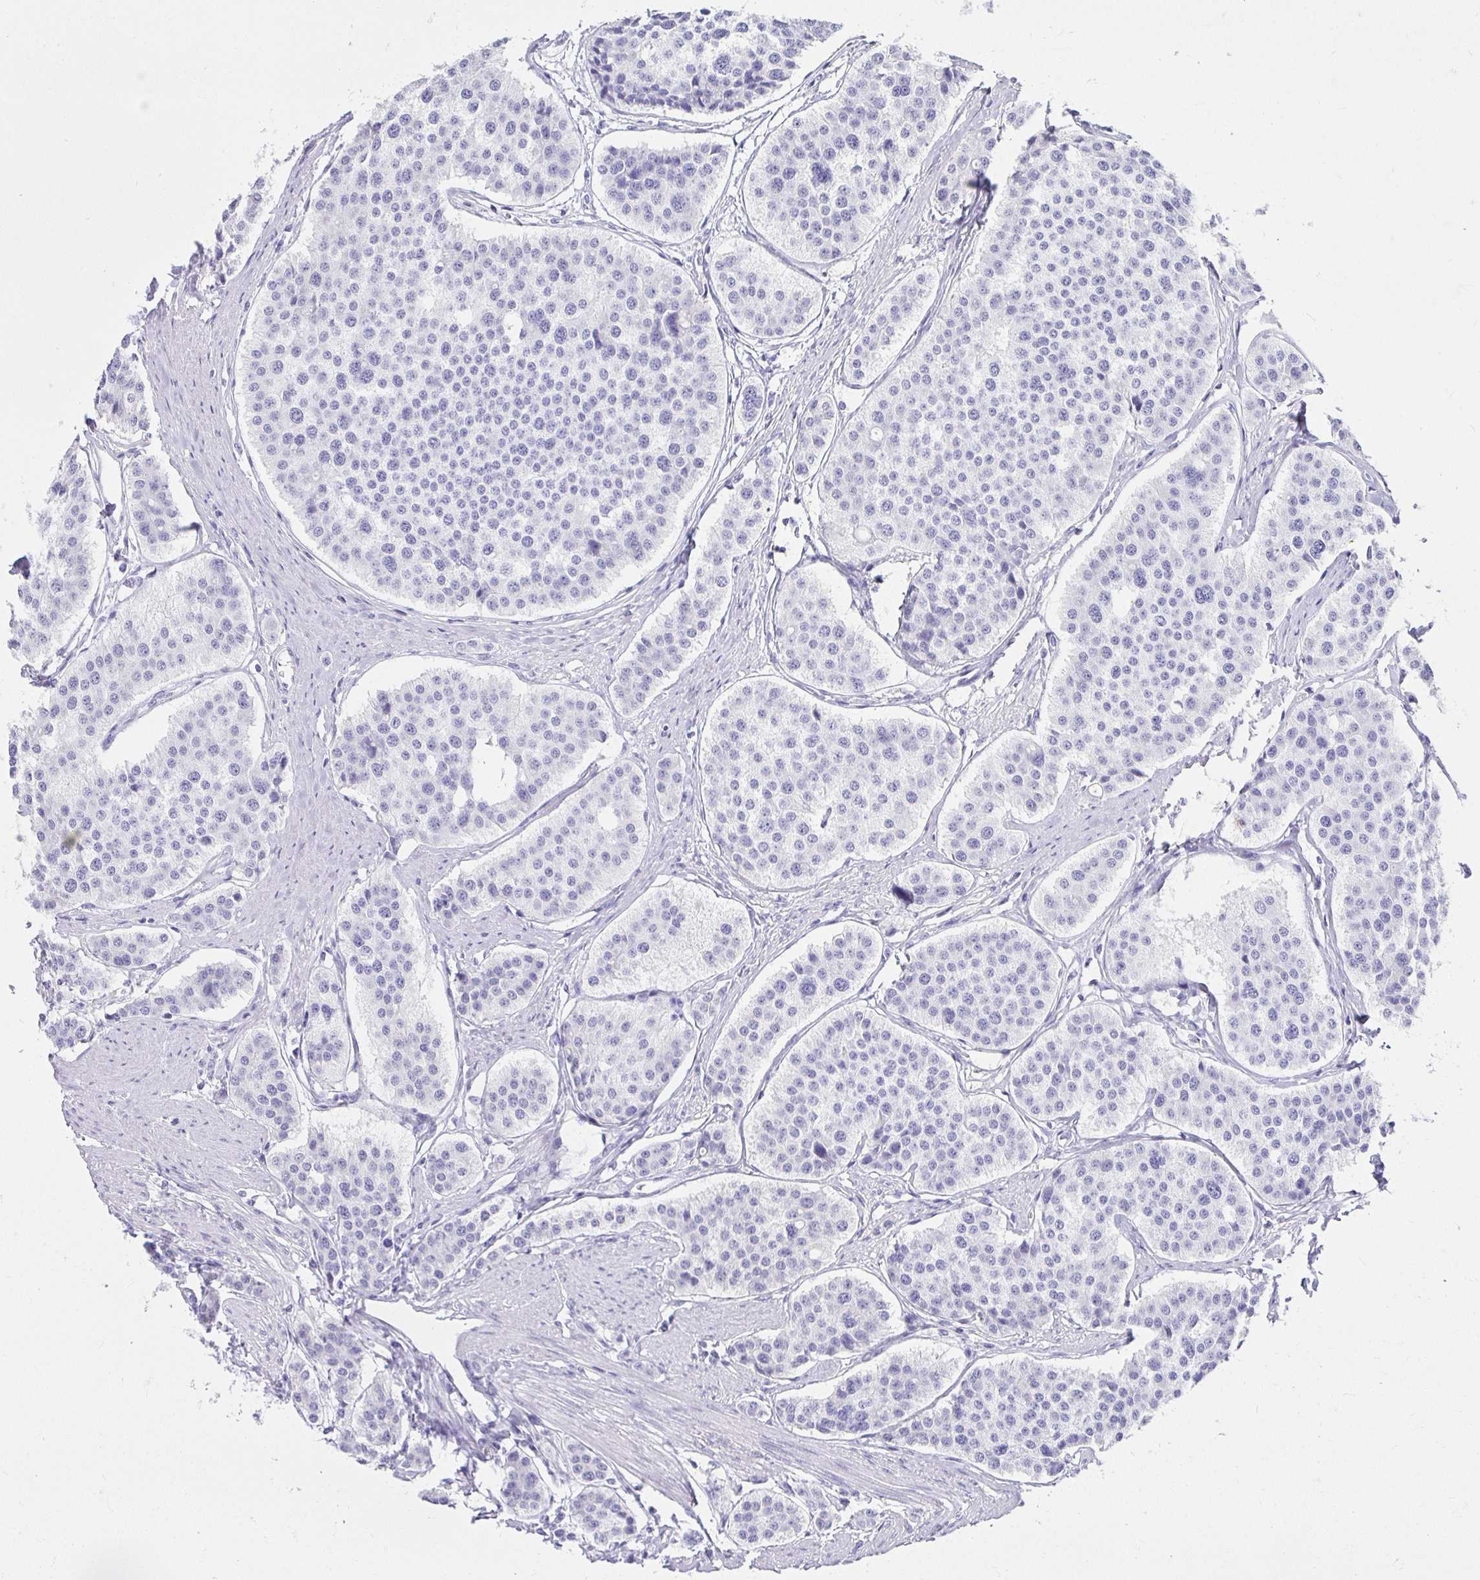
{"staining": {"intensity": "negative", "quantity": "none", "location": "none"}, "tissue": "carcinoid", "cell_type": "Tumor cells", "image_type": "cancer", "snomed": [{"axis": "morphology", "description": "Carcinoid, malignant, NOS"}, {"axis": "topography", "description": "Small intestine"}], "caption": "Photomicrograph shows no significant protein positivity in tumor cells of malignant carcinoid.", "gene": "CHAT", "patient": {"sex": "male", "age": 60}}